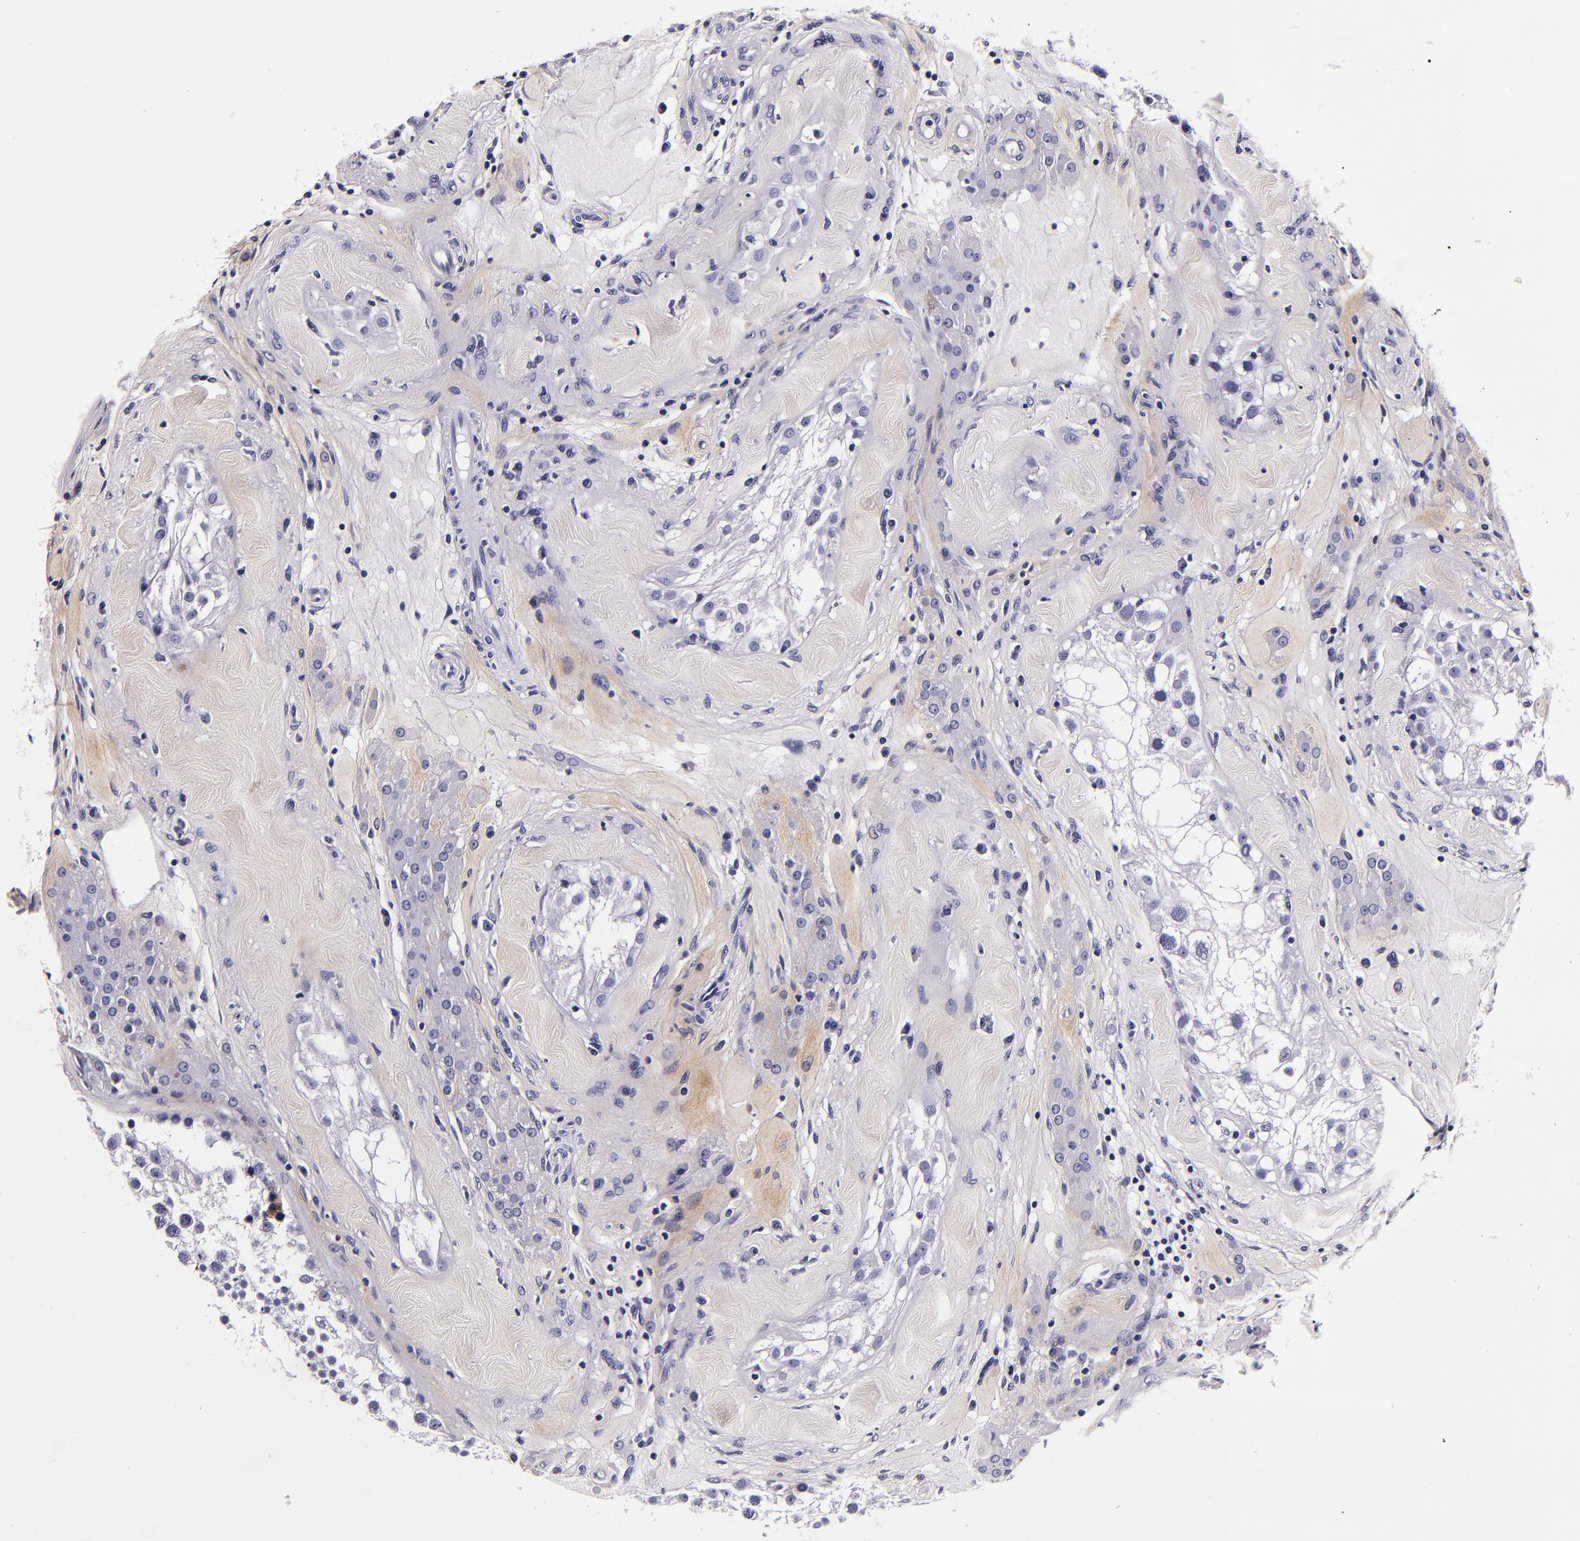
{"staining": {"intensity": "negative", "quantity": "none", "location": "none"}, "tissue": "testis", "cell_type": "Cells in seminiferous ducts", "image_type": "normal", "snomed": [{"axis": "morphology", "description": "Normal tissue, NOS"}, {"axis": "topography", "description": "Testis"}], "caption": "Immunohistochemistry micrograph of unremarkable human testis stained for a protein (brown), which shows no expression in cells in seminiferous ducts.", "gene": "FBN1", "patient": {"sex": "male", "age": 46}}